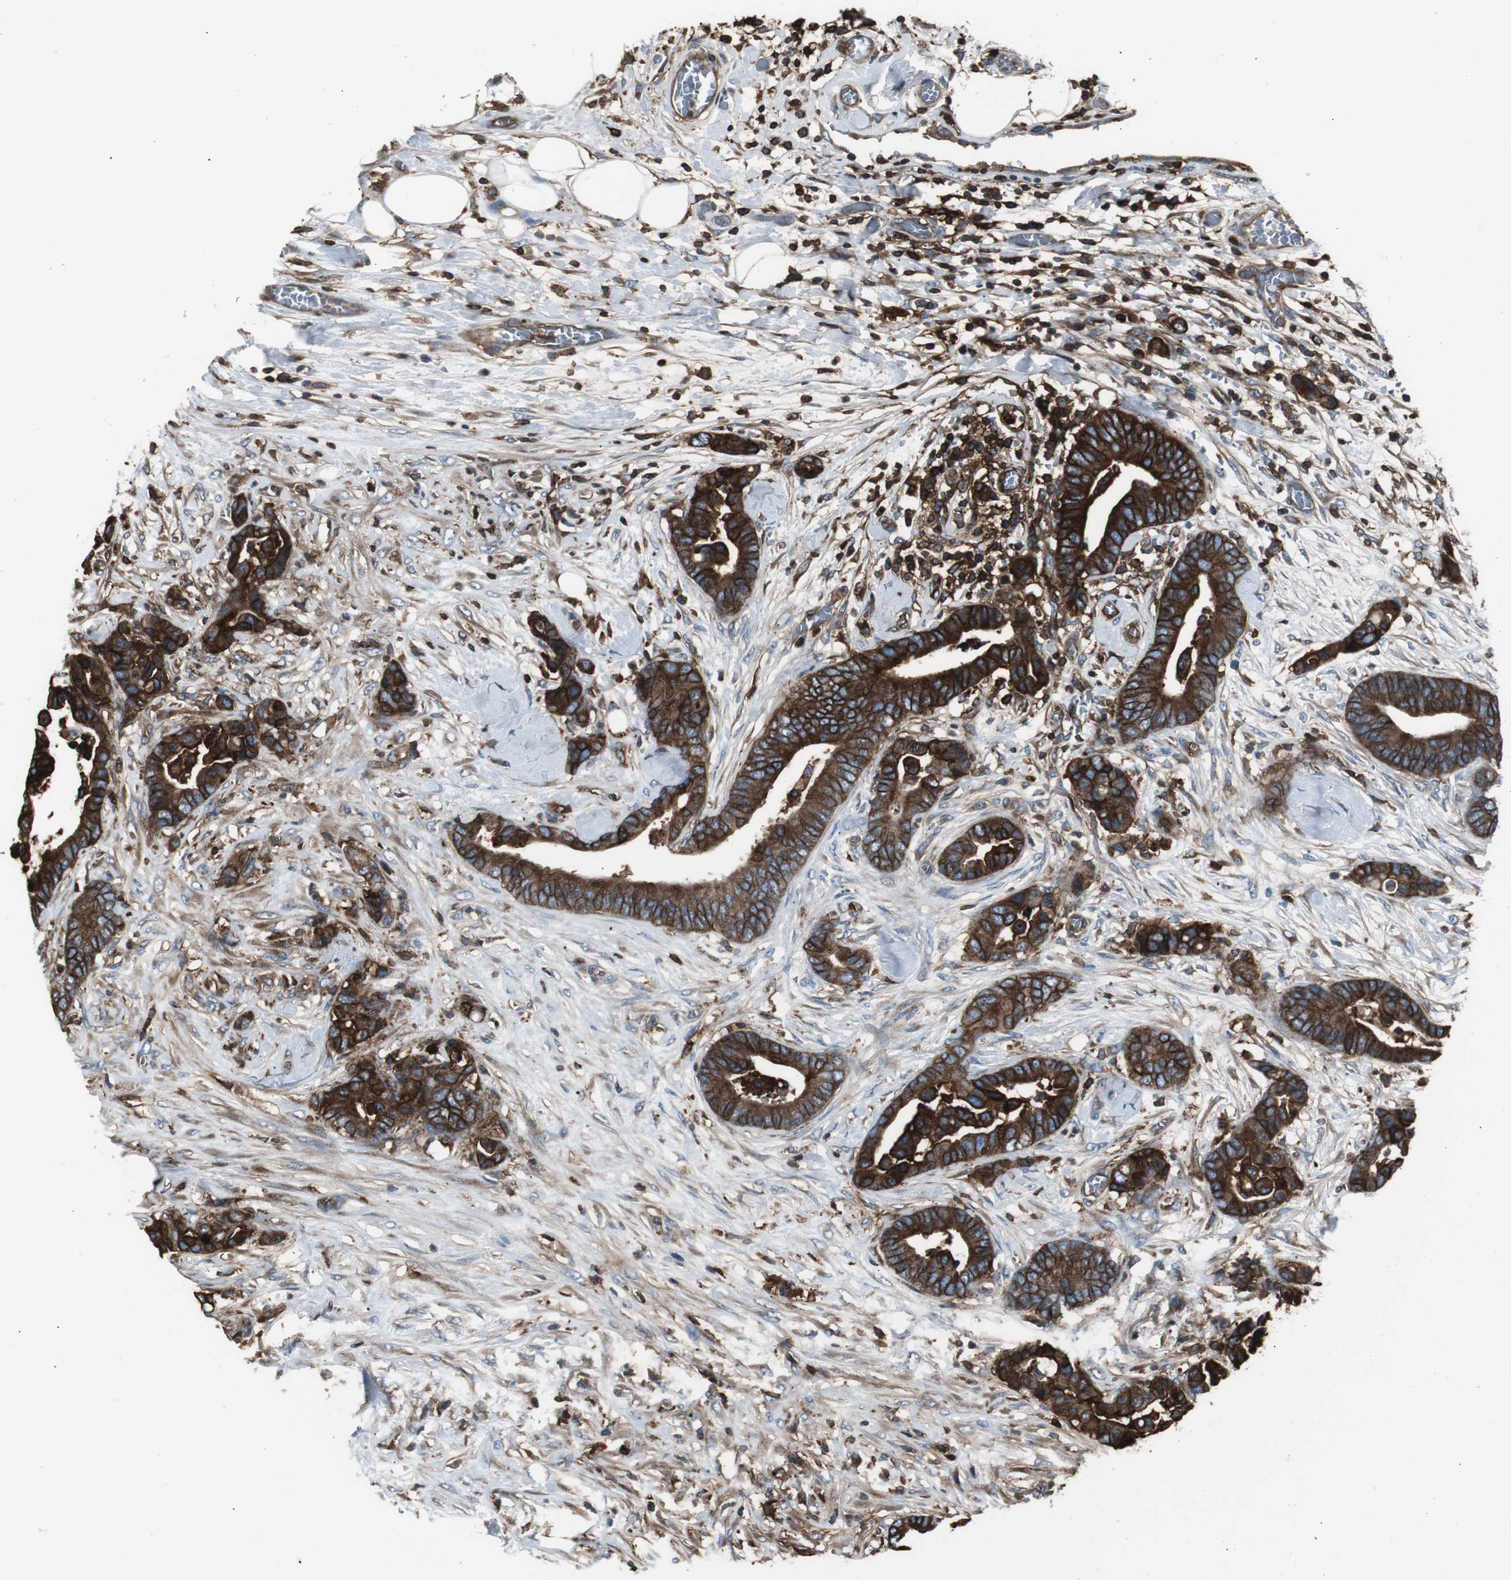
{"staining": {"intensity": "strong", "quantity": ">75%", "location": "cytoplasmic/membranous"}, "tissue": "colorectal cancer", "cell_type": "Tumor cells", "image_type": "cancer", "snomed": [{"axis": "morphology", "description": "Adenocarcinoma, NOS"}, {"axis": "topography", "description": "Colon"}], "caption": "Human adenocarcinoma (colorectal) stained with a brown dye displays strong cytoplasmic/membranous positive expression in approximately >75% of tumor cells.", "gene": "B2M", "patient": {"sex": "male", "age": 82}}